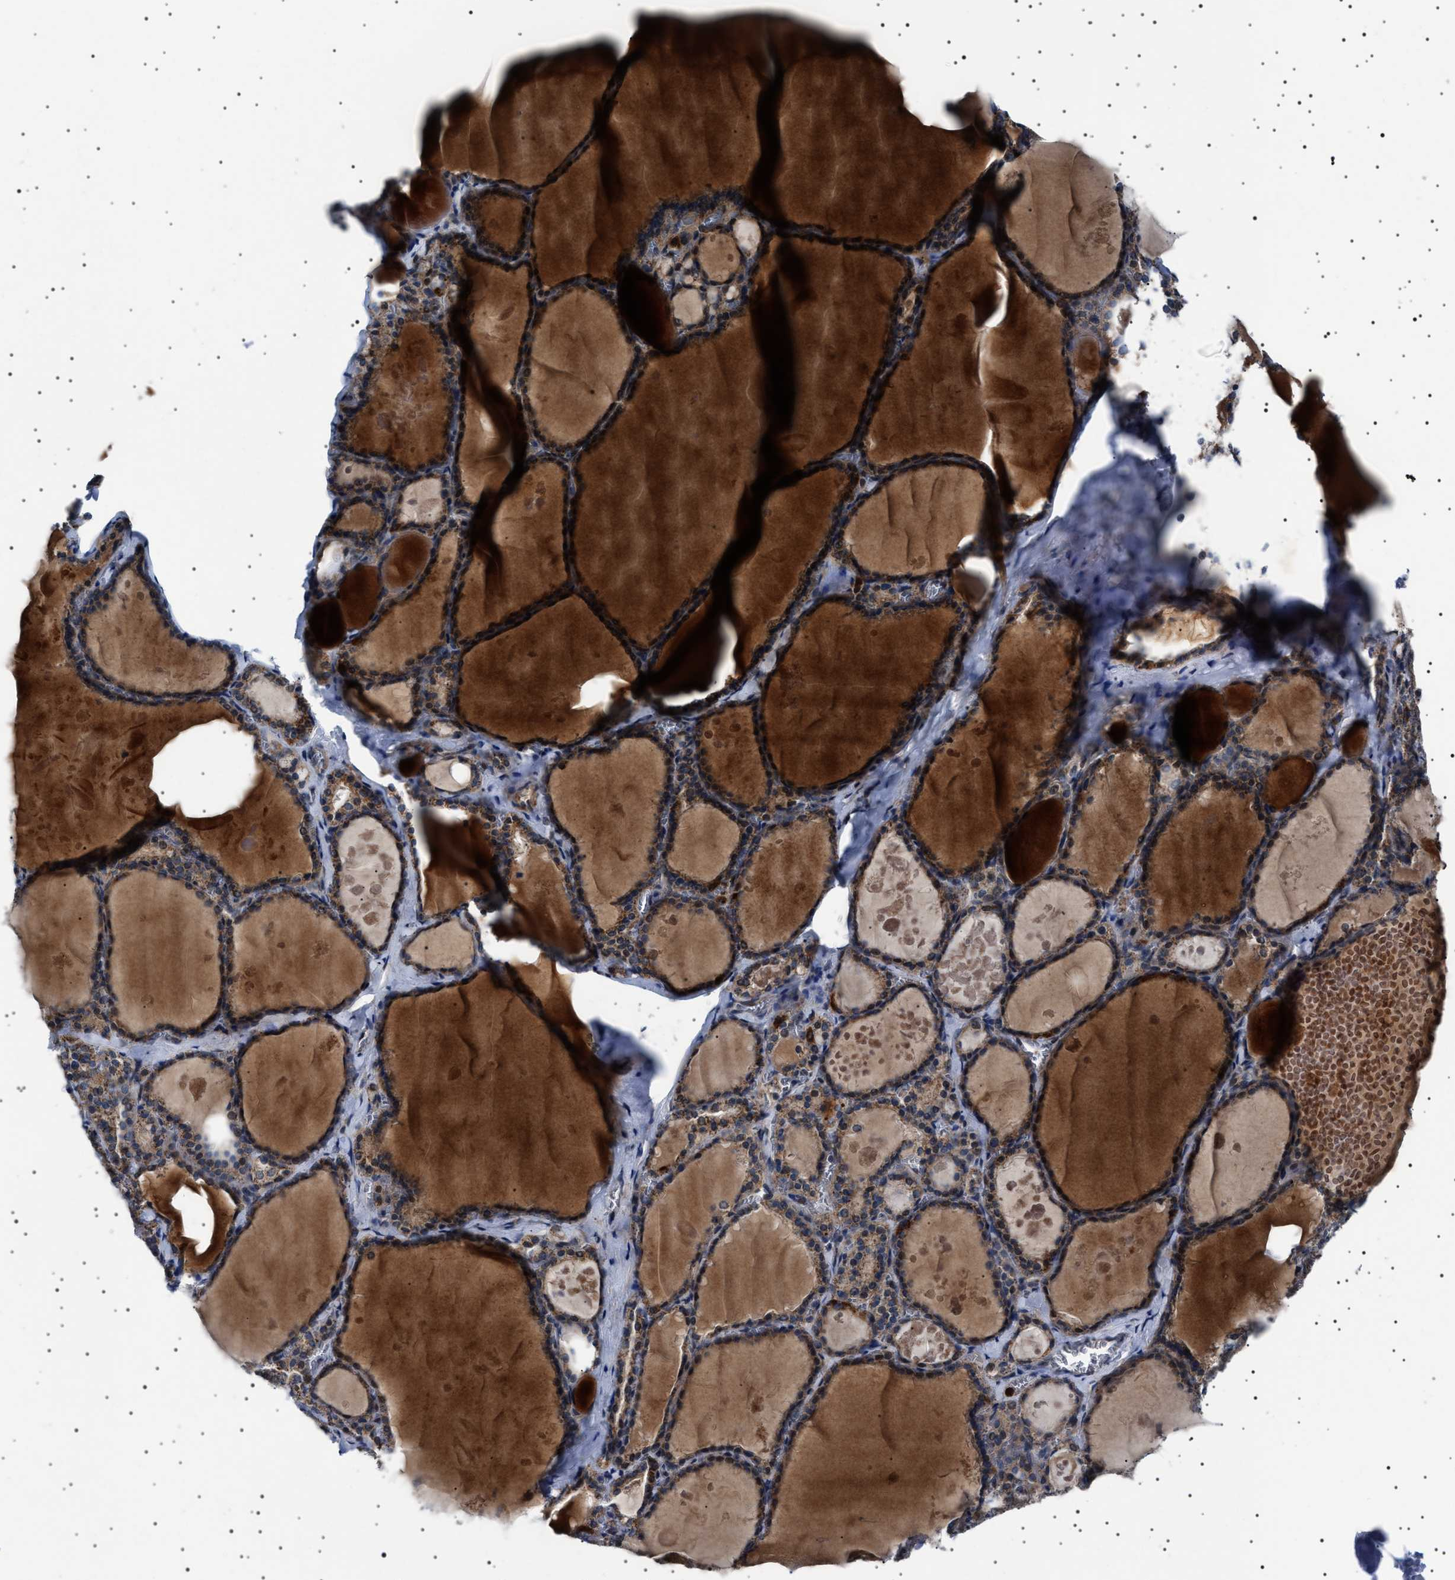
{"staining": {"intensity": "strong", "quantity": ">75%", "location": "cytoplasmic/membranous"}, "tissue": "thyroid gland", "cell_type": "Glandular cells", "image_type": "normal", "snomed": [{"axis": "morphology", "description": "Normal tissue, NOS"}, {"axis": "topography", "description": "Thyroid gland"}], "caption": "Strong cytoplasmic/membranous protein expression is identified in approximately >75% of glandular cells in thyroid gland. The staining was performed using DAB, with brown indicating positive protein expression. Nuclei are stained blue with hematoxylin.", "gene": "PTRH1", "patient": {"sex": "male", "age": 56}}